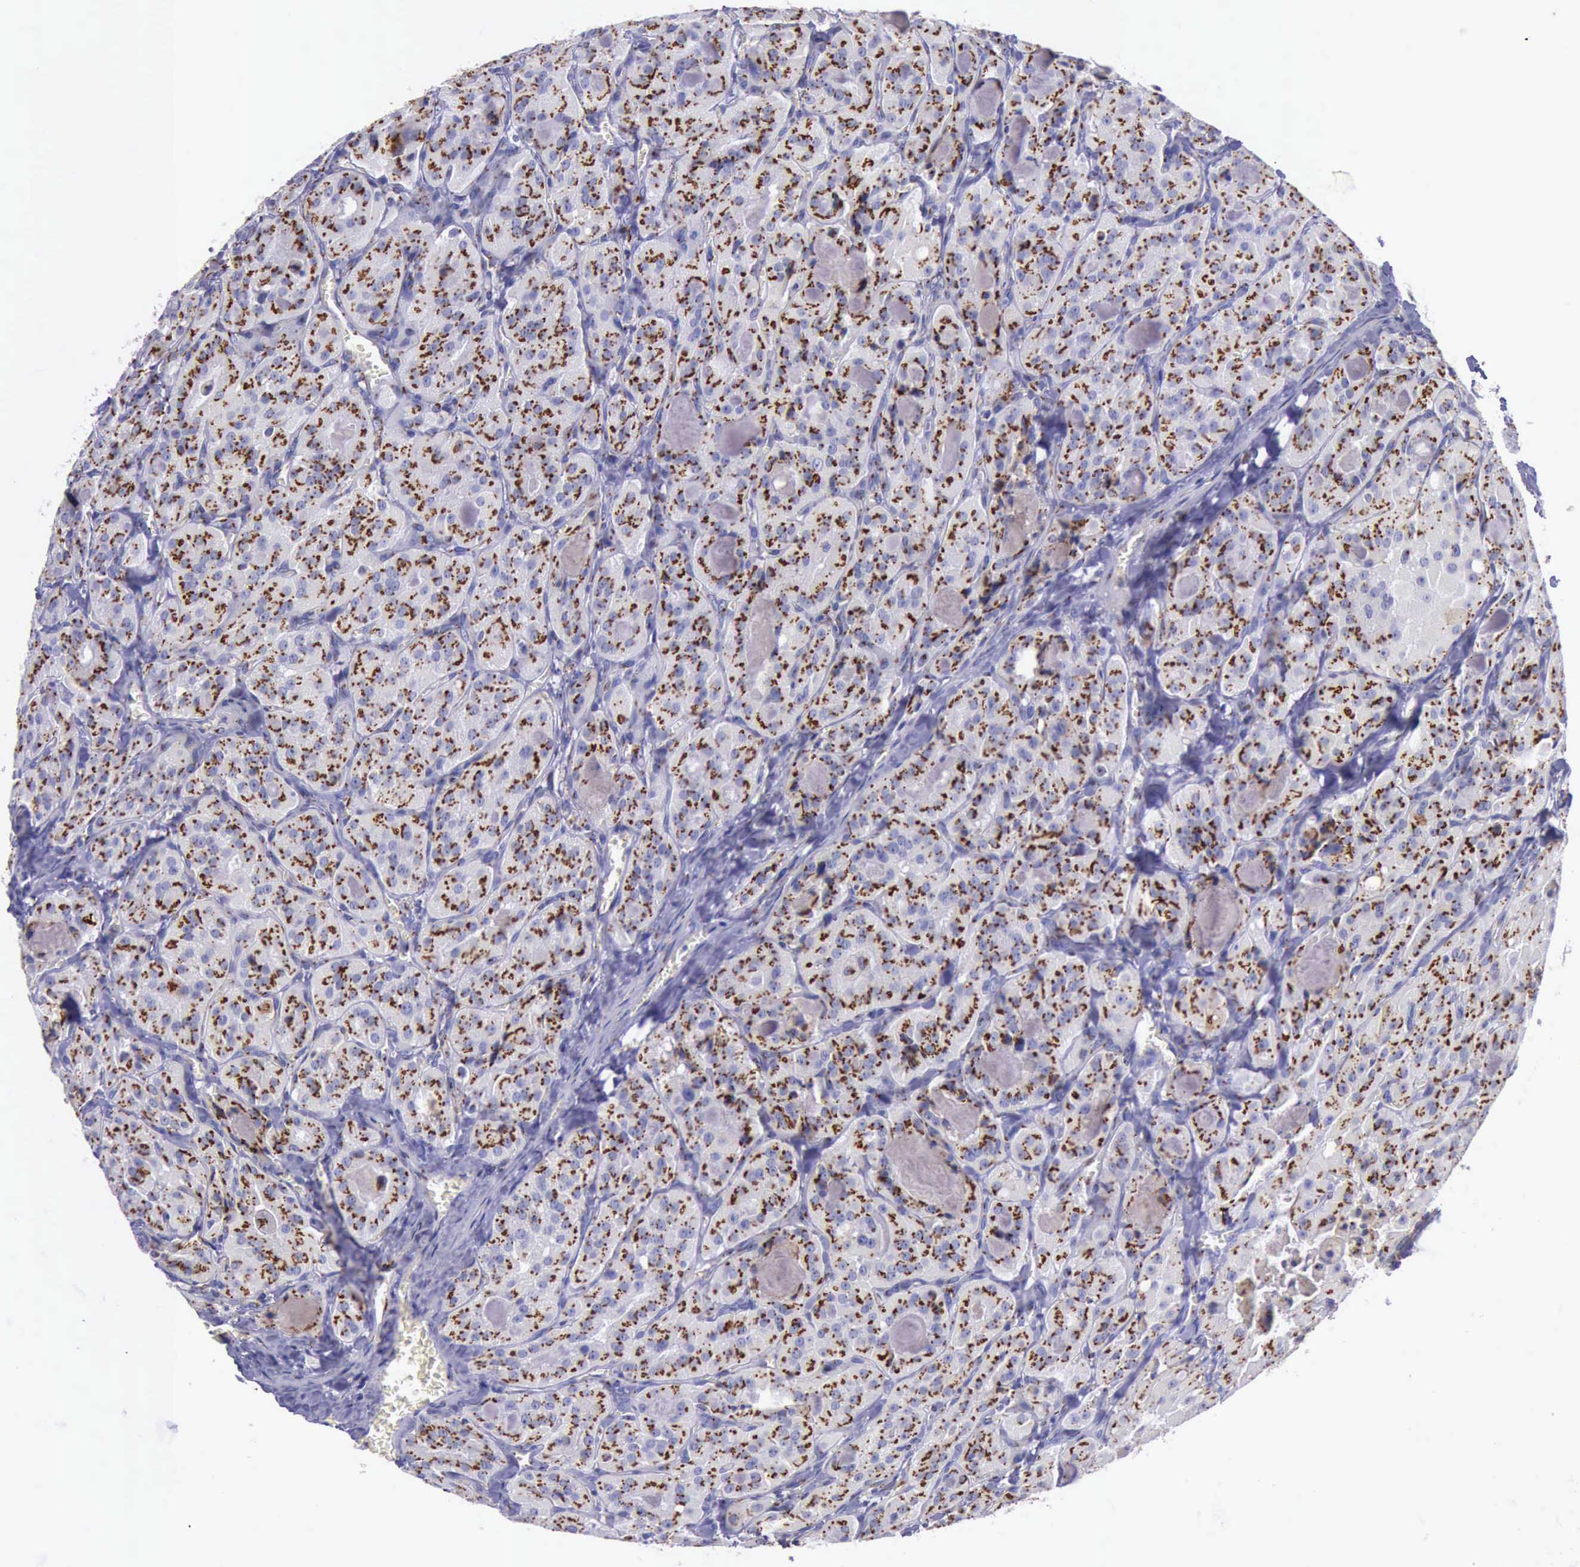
{"staining": {"intensity": "strong", "quantity": ">75%", "location": "cytoplasmic/membranous"}, "tissue": "thyroid cancer", "cell_type": "Tumor cells", "image_type": "cancer", "snomed": [{"axis": "morphology", "description": "Carcinoma, NOS"}, {"axis": "topography", "description": "Thyroid gland"}], "caption": "Protein staining of carcinoma (thyroid) tissue shows strong cytoplasmic/membranous positivity in about >75% of tumor cells.", "gene": "GOLGA5", "patient": {"sex": "male", "age": 76}}